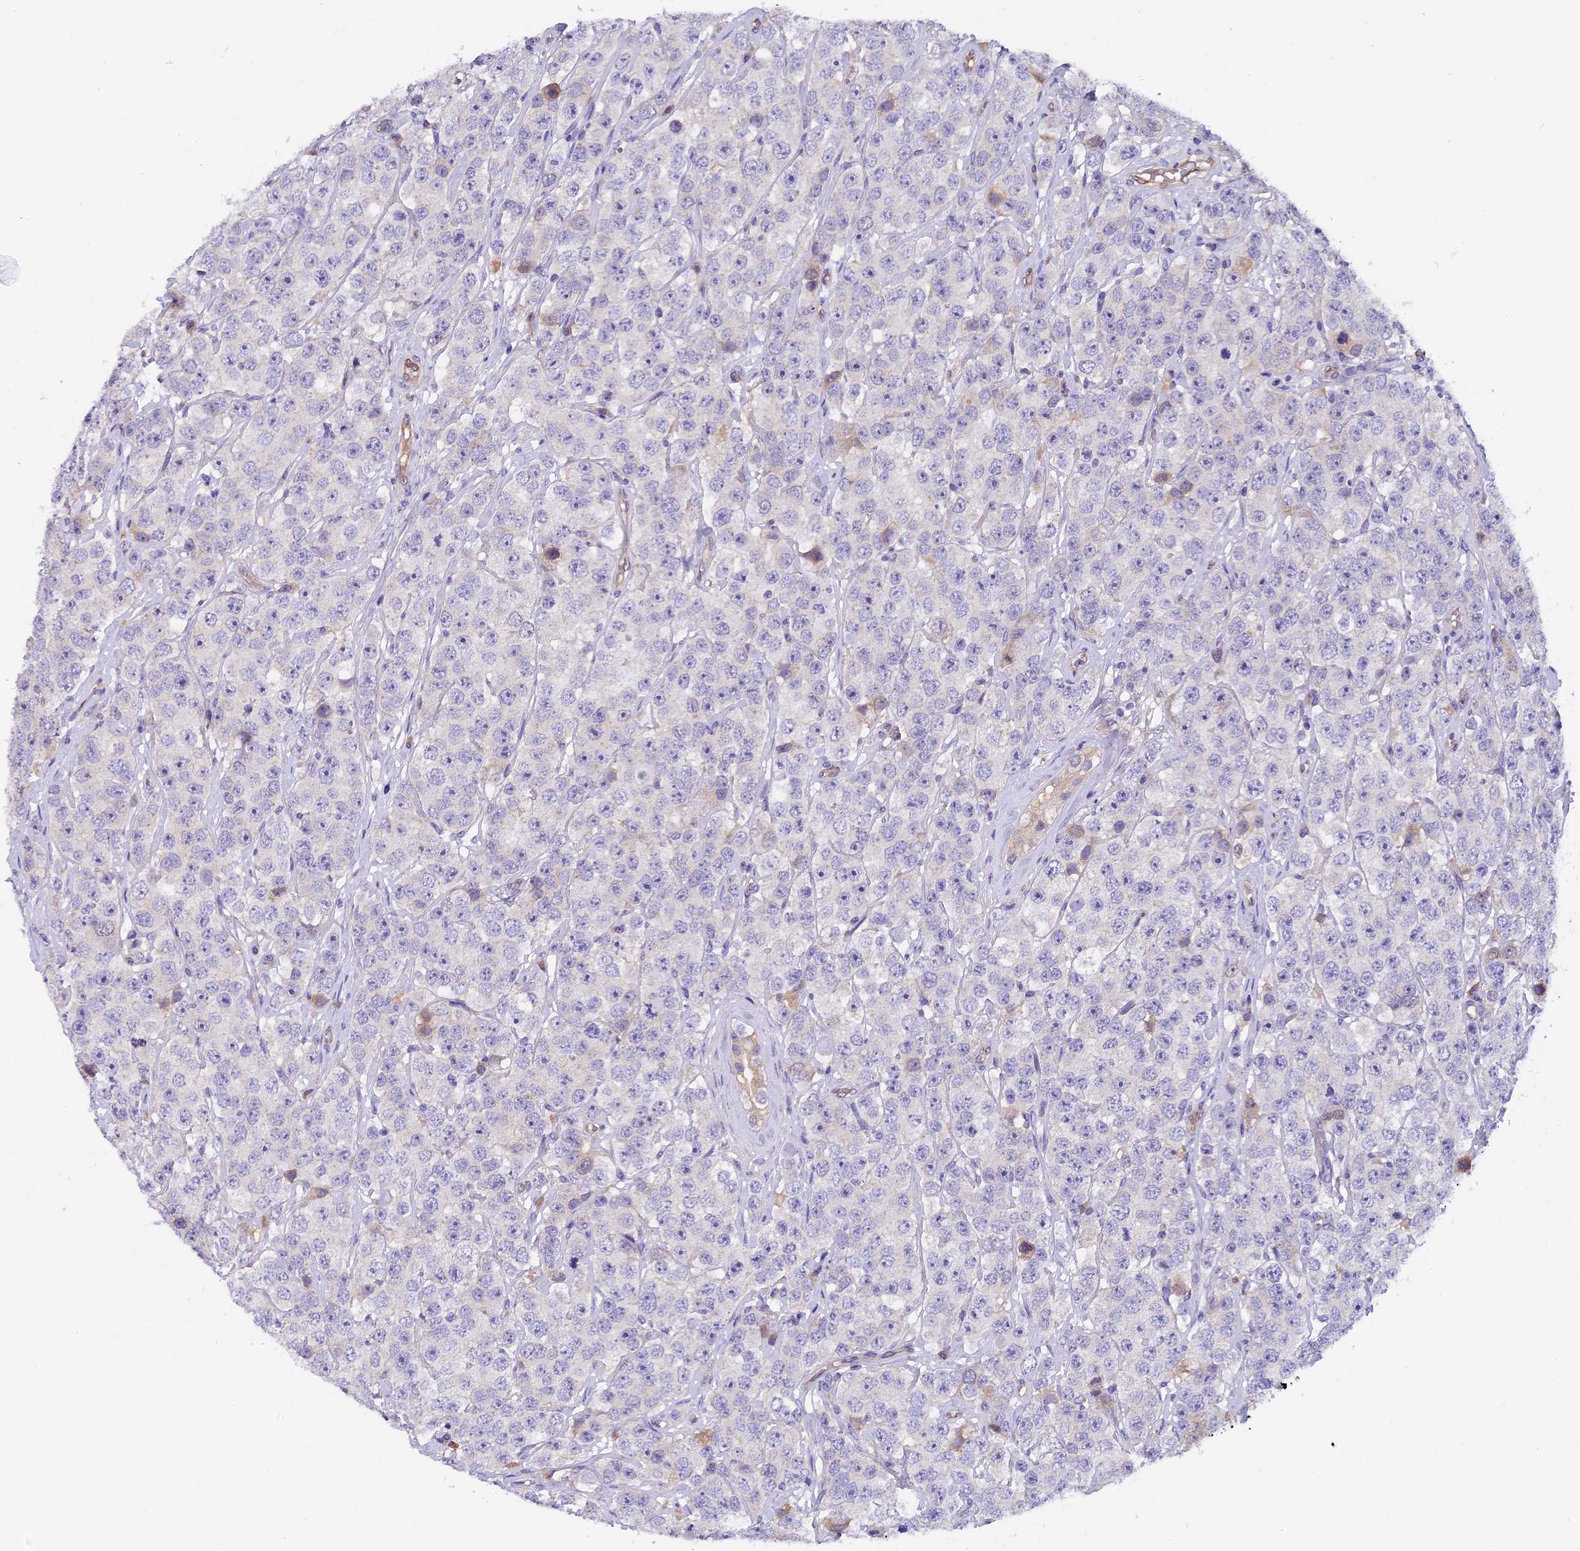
{"staining": {"intensity": "negative", "quantity": "none", "location": "none"}, "tissue": "testis cancer", "cell_type": "Tumor cells", "image_type": "cancer", "snomed": [{"axis": "morphology", "description": "Seminoma, NOS"}, {"axis": "topography", "description": "Testis"}], "caption": "Immunohistochemical staining of testis cancer (seminoma) shows no significant positivity in tumor cells.", "gene": "CCDC32", "patient": {"sex": "male", "age": 28}}